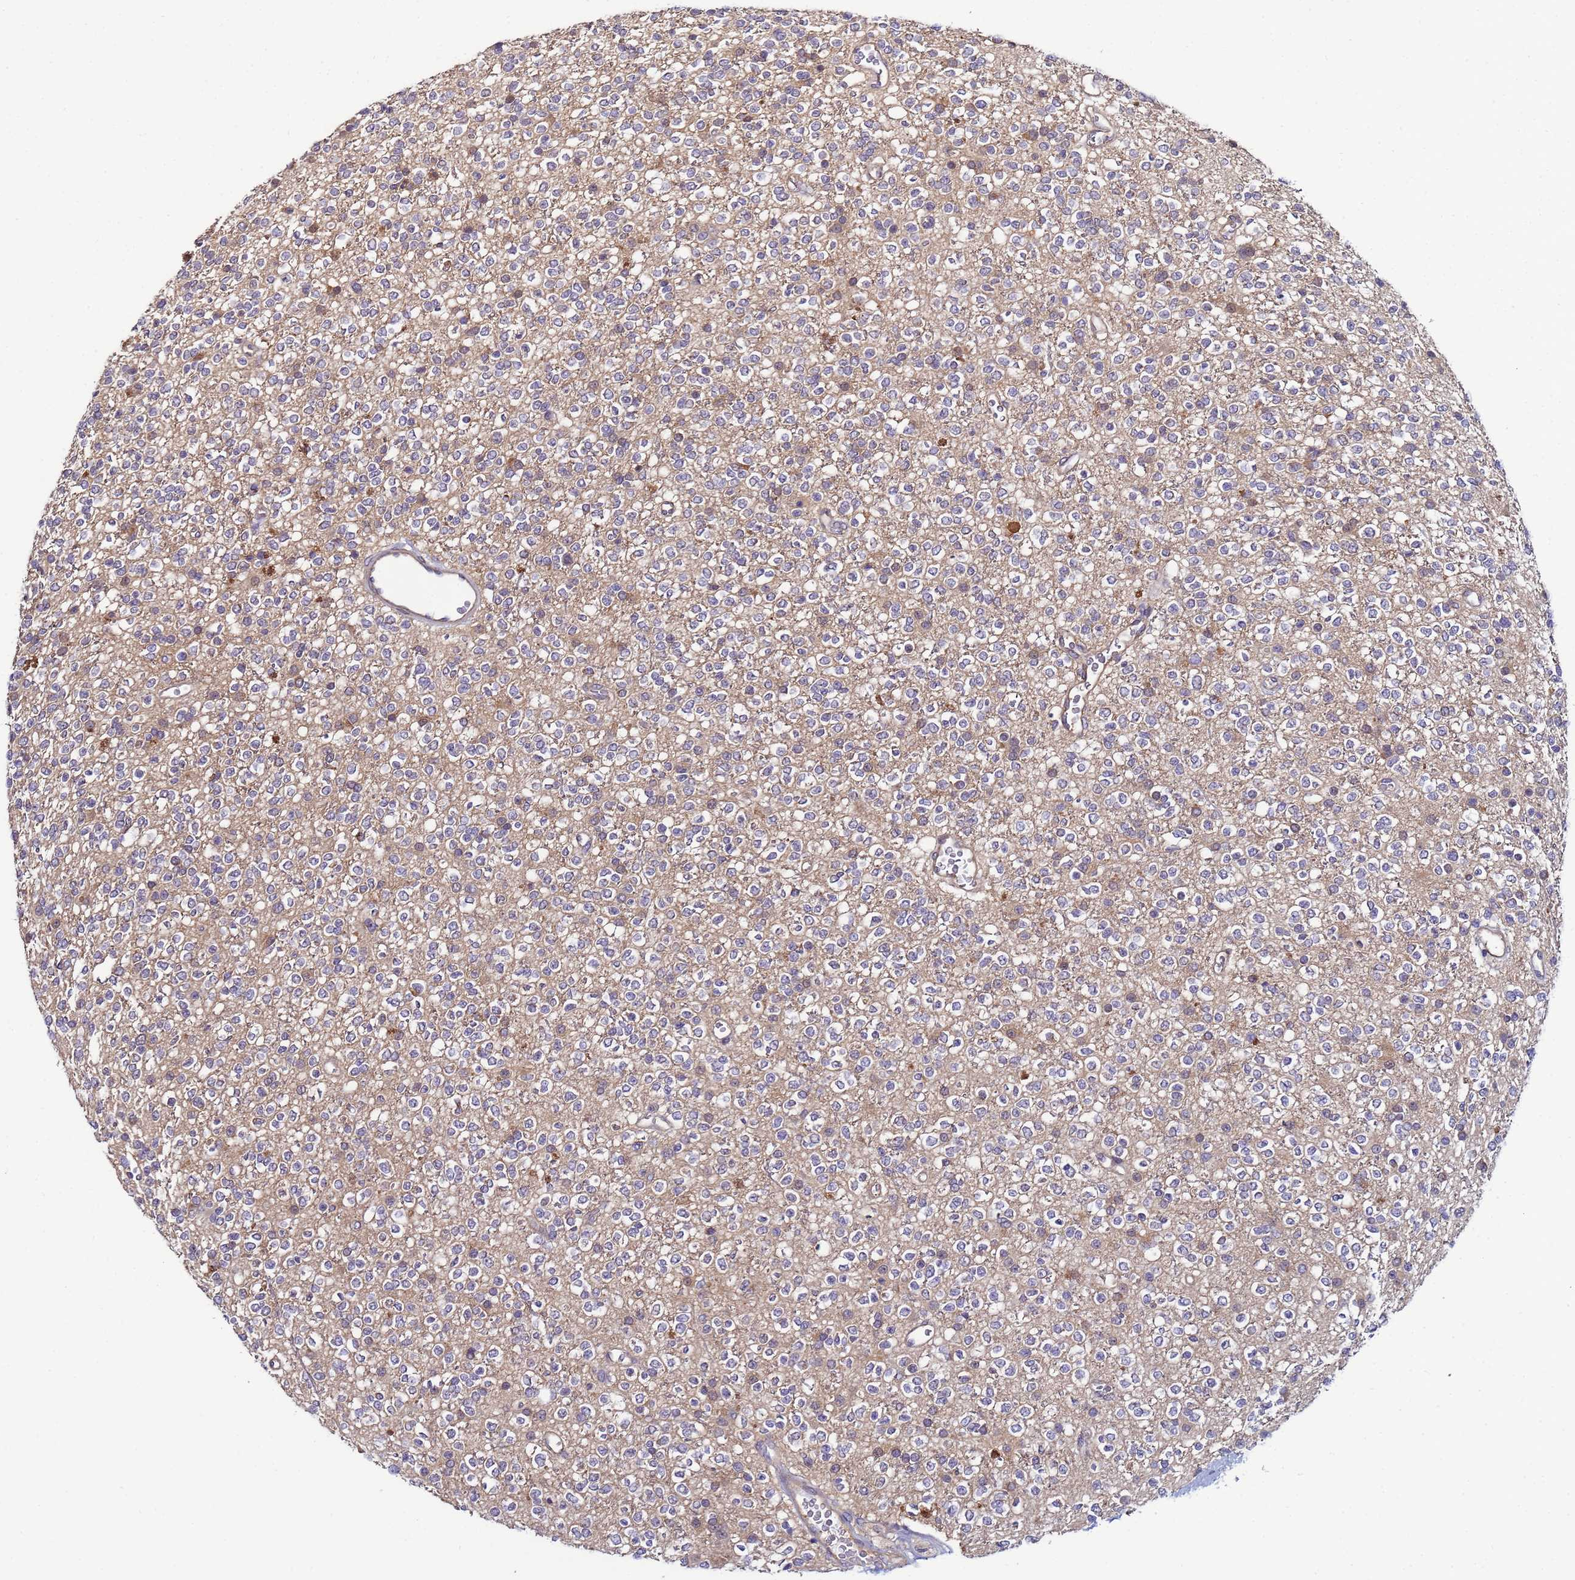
{"staining": {"intensity": "weak", "quantity": ">75%", "location": "cytoplasmic/membranous"}, "tissue": "glioma", "cell_type": "Tumor cells", "image_type": "cancer", "snomed": [{"axis": "morphology", "description": "Glioma, malignant, High grade"}, {"axis": "topography", "description": "Brain"}], "caption": "Protein analysis of glioma tissue exhibits weak cytoplasmic/membranous staining in approximately >75% of tumor cells. The staining was performed using DAB, with brown indicating positive protein expression. Nuclei are stained blue with hematoxylin.", "gene": "NAXE", "patient": {"sex": "male", "age": 34}}